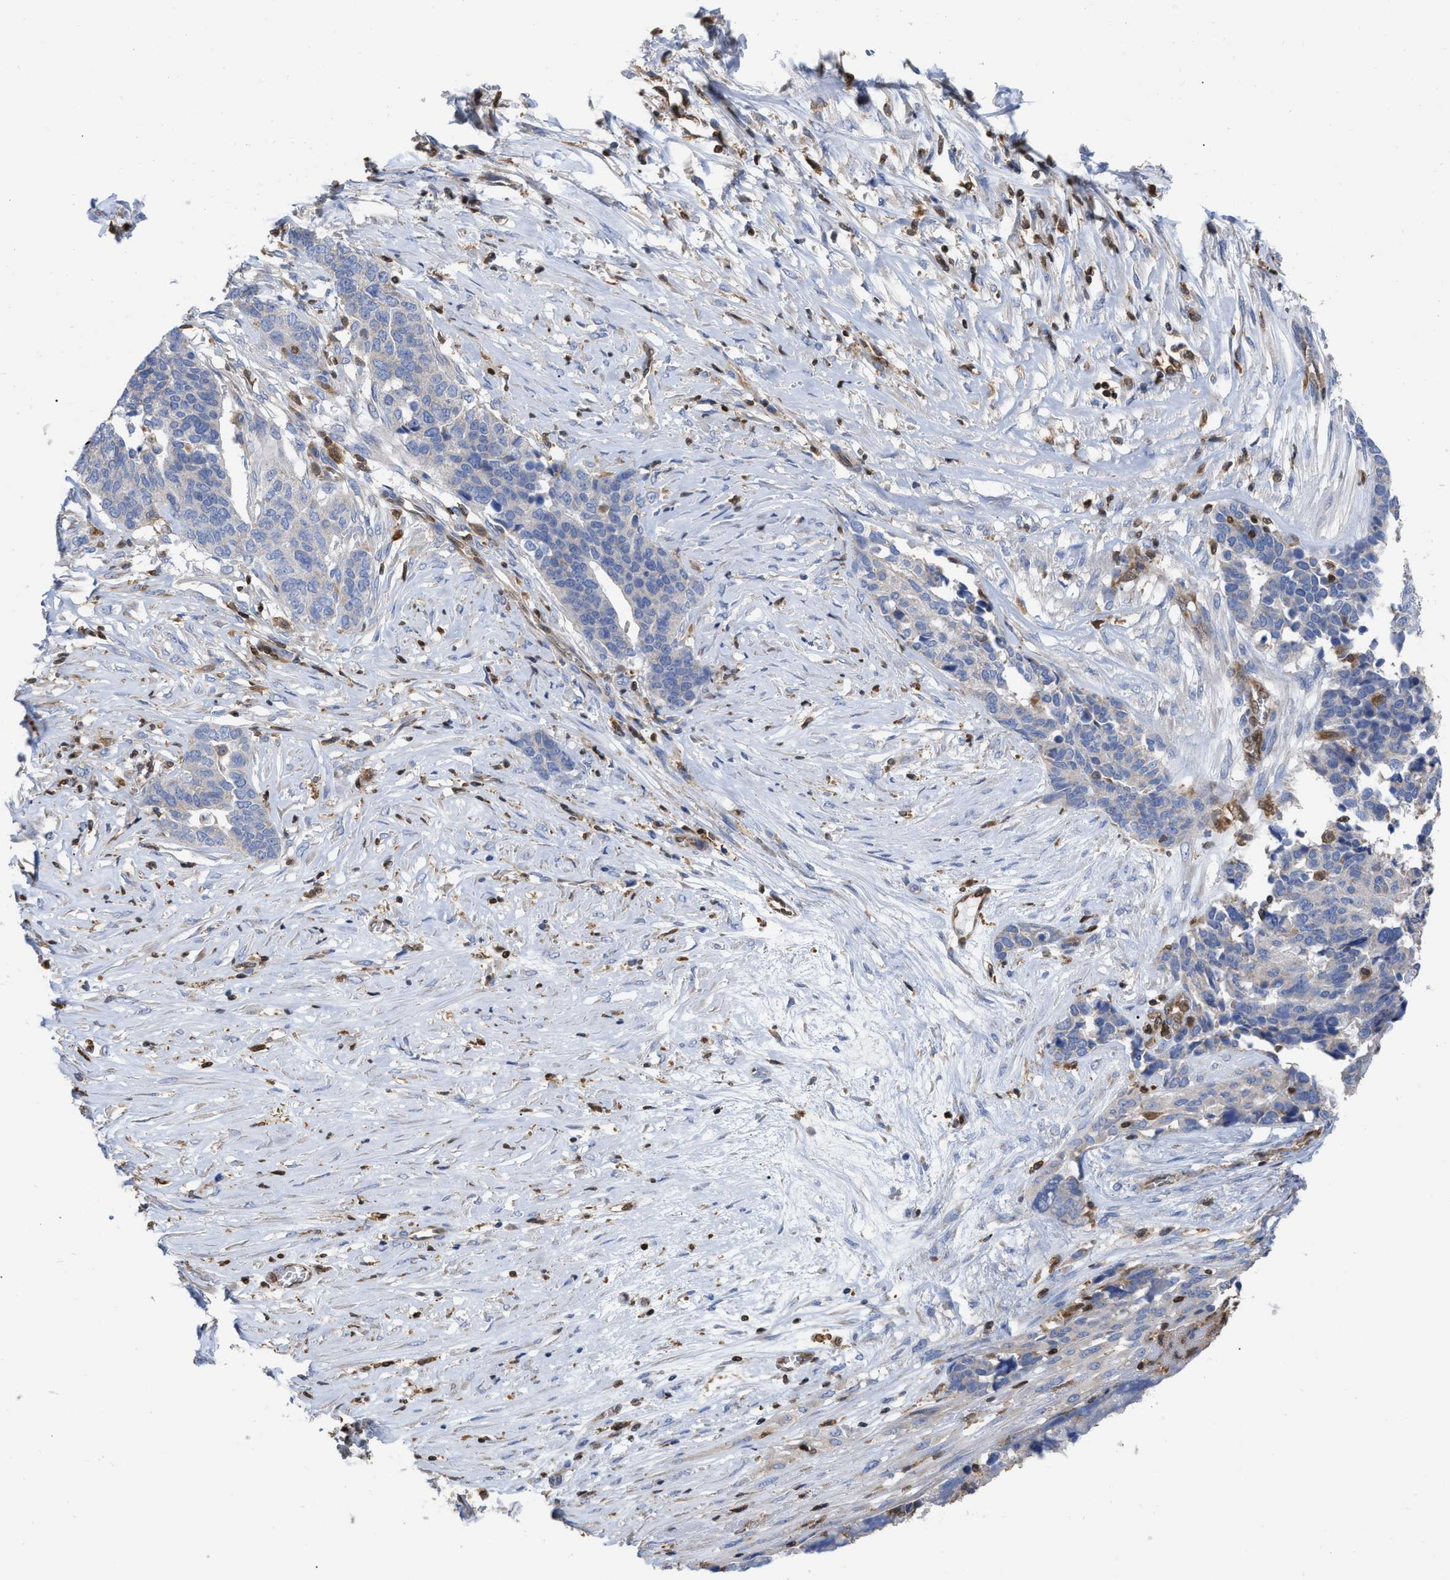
{"staining": {"intensity": "negative", "quantity": "none", "location": "none"}, "tissue": "ovarian cancer", "cell_type": "Tumor cells", "image_type": "cancer", "snomed": [{"axis": "morphology", "description": "Cystadenocarcinoma, serous, NOS"}, {"axis": "topography", "description": "Ovary"}], "caption": "IHC histopathology image of neoplastic tissue: ovarian cancer (serous cystadenocarcinoma) stained with DAB (3,3'-diaminobenzidine) shows no significant protein expression in tumor cells.", "gene": "GIMAP4", "patient": {"sex": "female", "age": 44}}